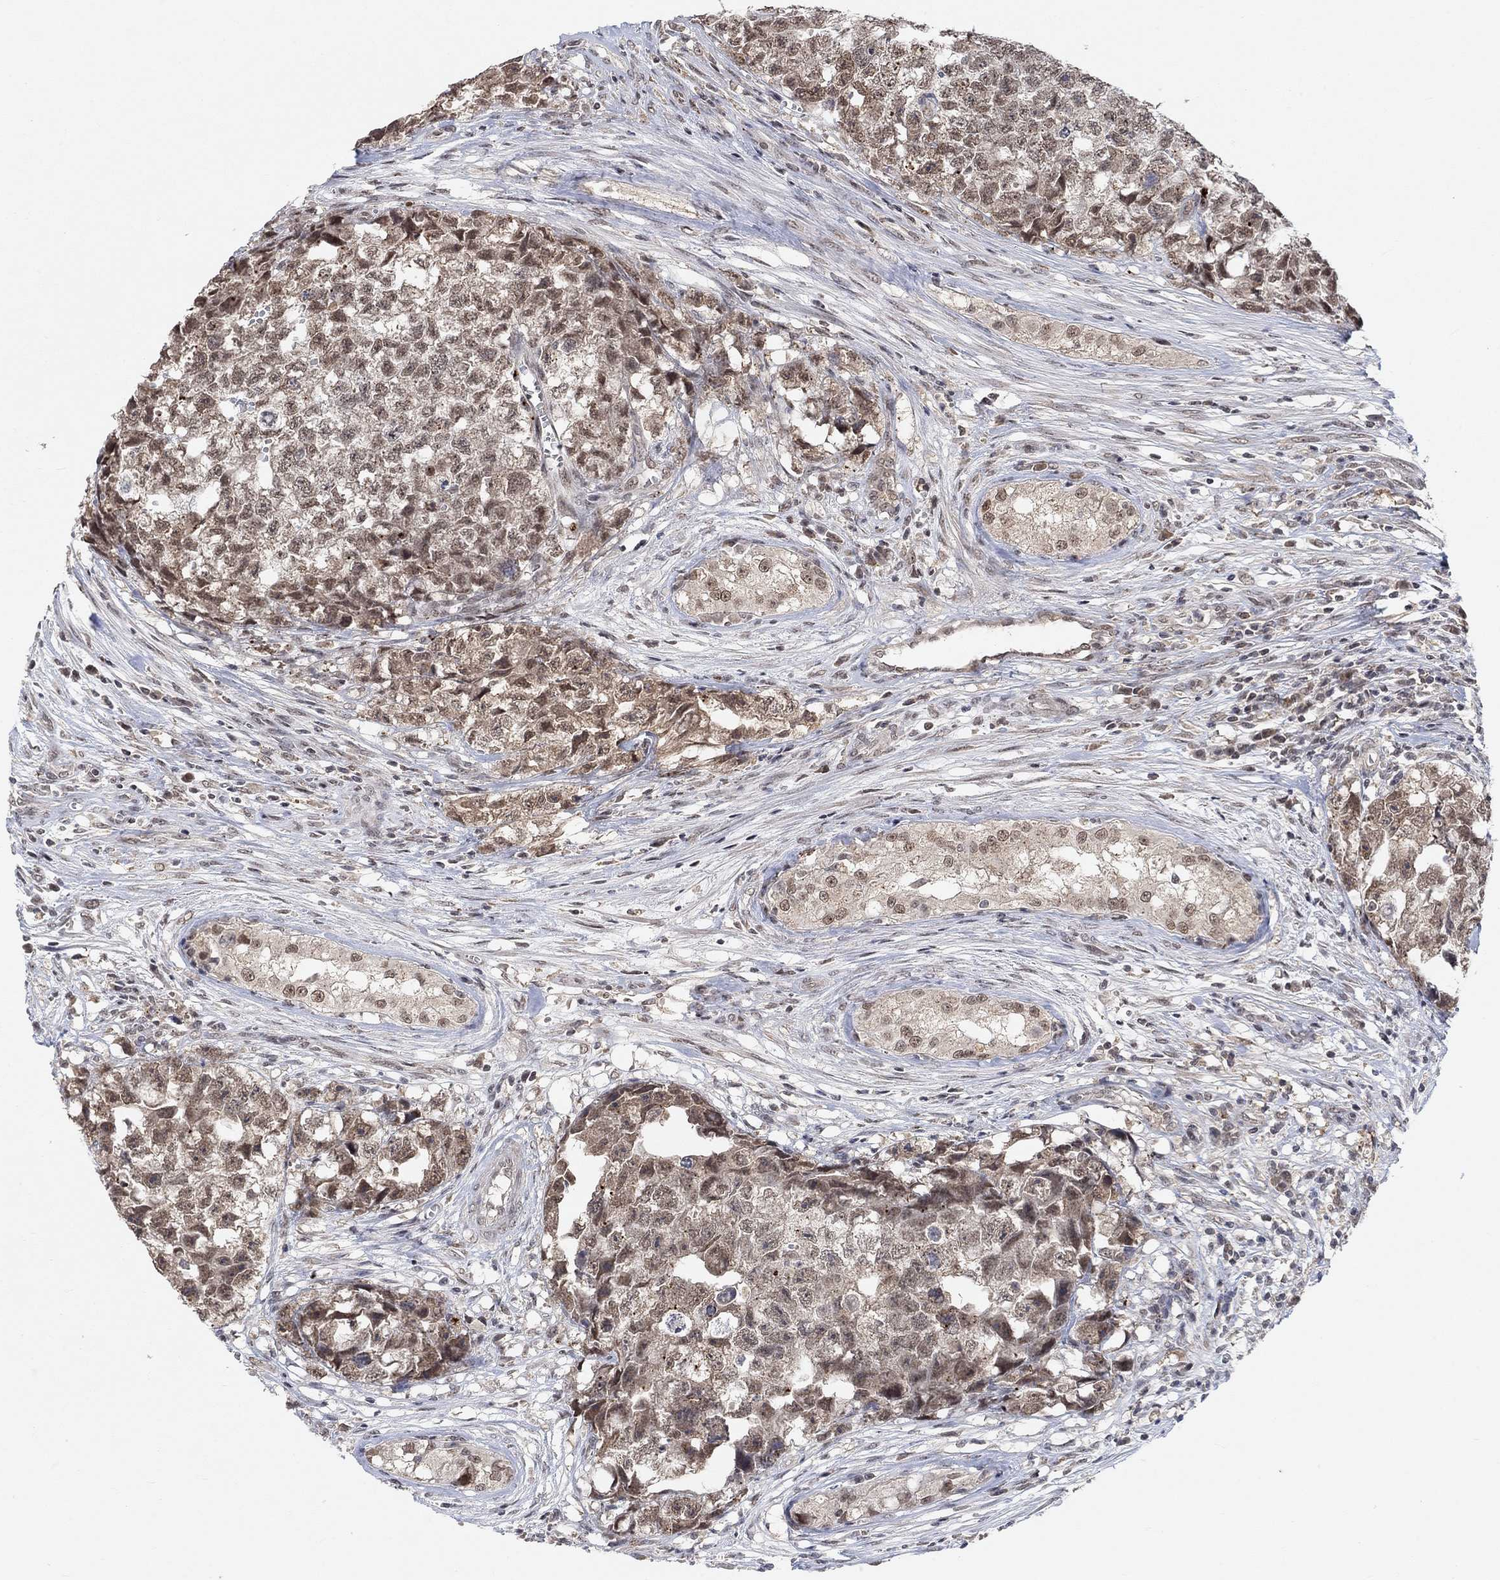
{"staining": {"intensity": "weak", "quantity": "25%-75%", "location": "cytoplasmic/membranous"}, "tissue": "testis cancer", "cell_type": "Tumor cells", "image_type": "cancer", "snomed": [{"axis": "morphology", "description": "Seminoma, NOS"}, {"axis": "morphology", "description": "Carcinoma, Embryonal, NOS"}, {"axis": "topography", "description": "Testis"}], "caption": "An immunohistochemistry (IHC) image of neoplastic tissue is shown. Protein staining in brown labels weak cytoplasmic/membranous positivity in testis embryonal carcinoma within tumor cells.", "gene": "THAP8", "patient": {"sex": "male", "age": 22}}